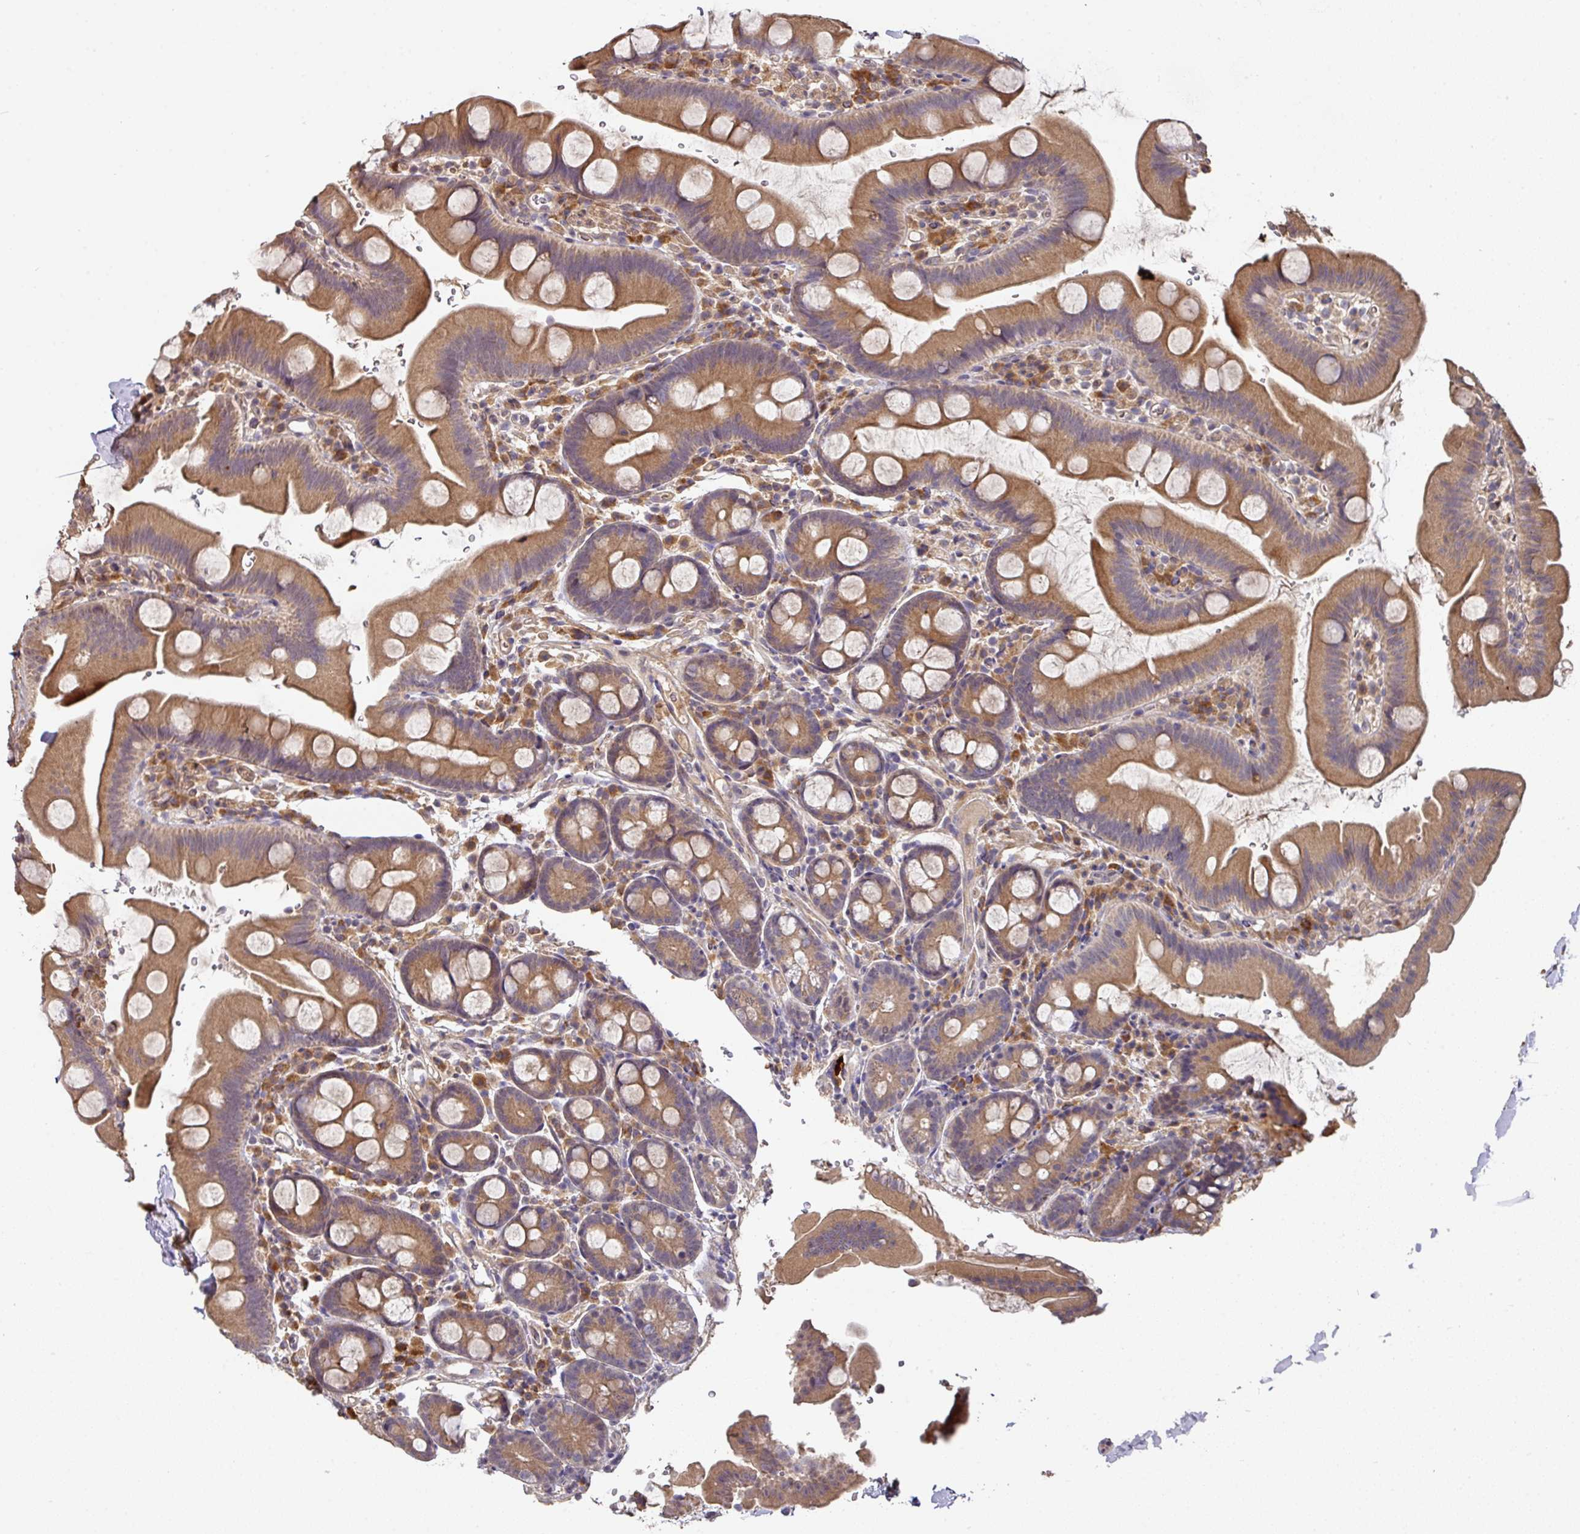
{"staining": {"intensity": "moderate", "quantity": ">75%", "location": "cytoplasmic/membranous"}, "tissue": "small intestine", "cell_type": "Glandular cells", "image_type": "normal", "snomed": [{"axis": "morphology", "description": "Normal tissue, NOS"}, {"axis": "topography", "description": "Small intestine"}], "caption": "Protein expression analysis of benign human small intestine reveals moderate cytoplasmic/membranous positivity in about >75% of glandular cells. The staining was performed using DAB to visualize the protein expression in brown, while the nuclei were stained in blue with hematoxylin (Magnification: 20x).", "gene": "ACVR2B", "patient": {"sex": "female", "age": 68}}